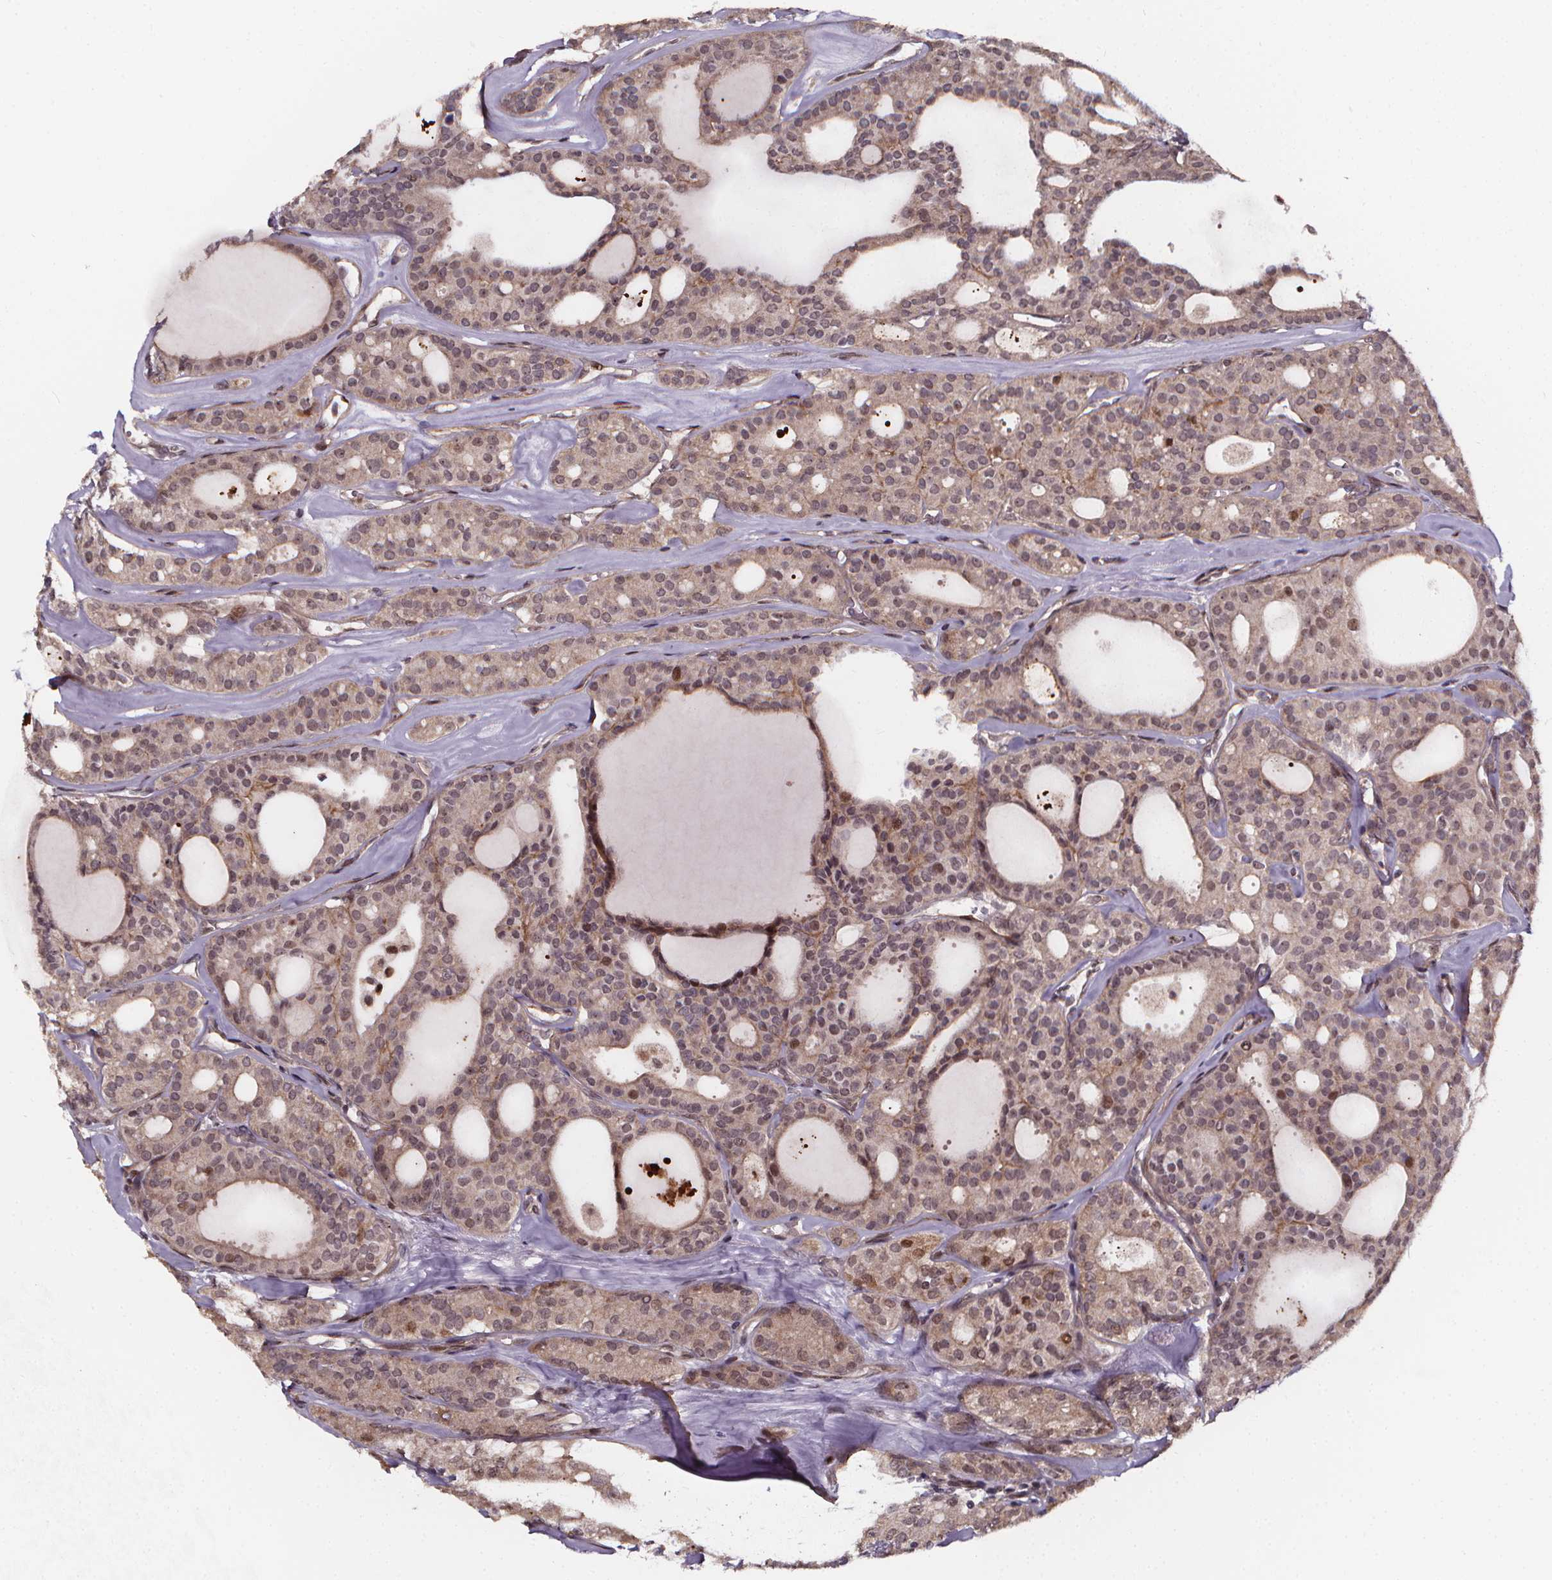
{"staining": {"intensity": "weak", "quantity": "25%-75%", "location": "nuclear"}, "tissue": "thyroid cancer", "cell_type": "Tumor cells", "image_type": "cancer", "snomed": [{"axis": "morphology", "description": "Follicular adenoma carcinoma, NOS"}, {"axis": "topography", "description": "Thyroid gland"}], "caption": "The micrograph demonstrates immunohistochemical staining of thyroid cancer. There is weak nuclear positivity is present in about 25%-75% of tumor cells. (Brightfield microscopy of DAB IHC at high magnification).", "gene": "DDIT3", "patient": {"sex": "male", "age": 75}}